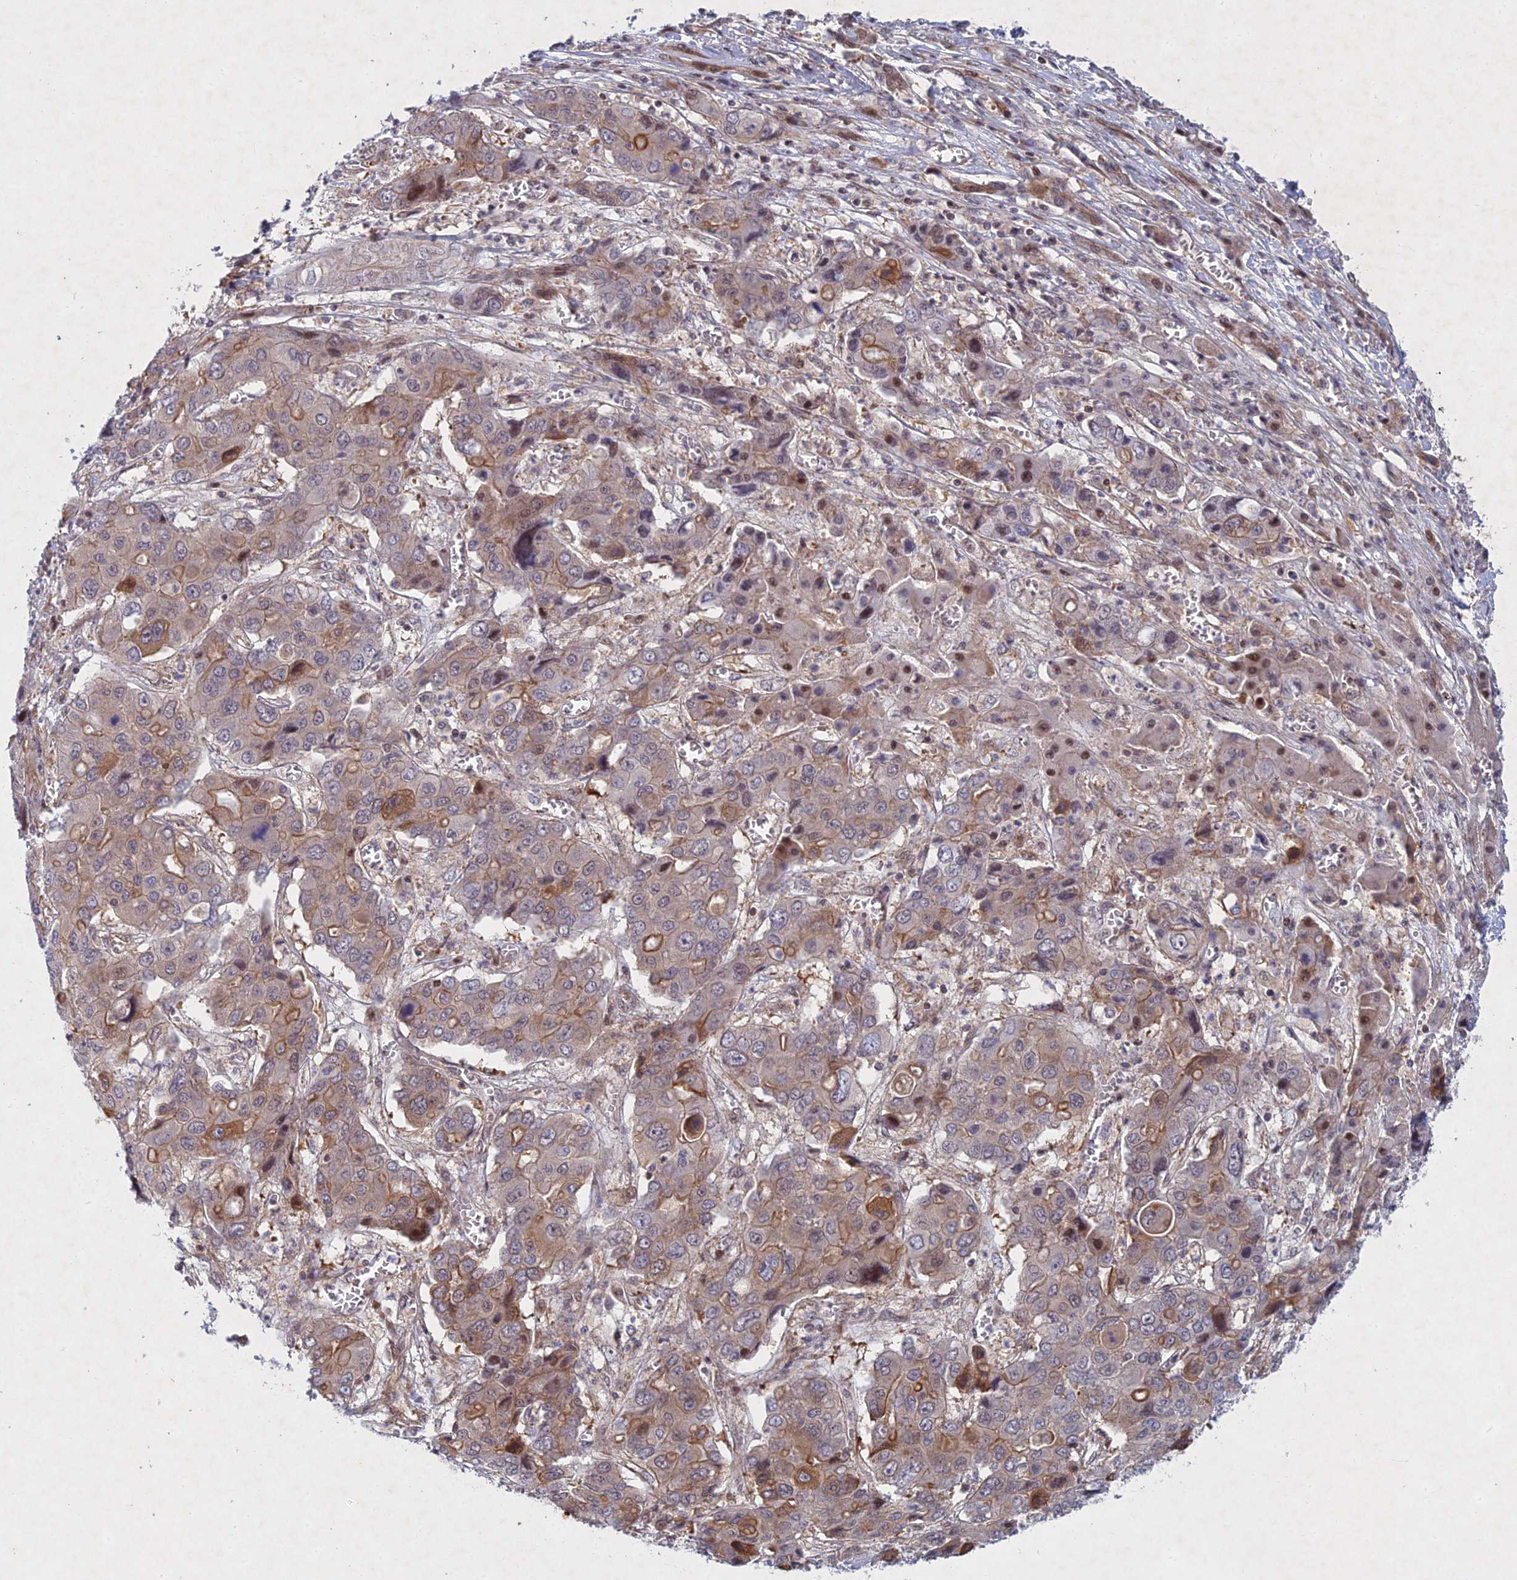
{"staining": {"intensity": "moderate", "quantity": "<25%", "location": "cytoplasmic/membranous"}, "tissue": "liver cancer", "cell_type": "Tumor cells", "image_type": "cancer", "snomed": [{"axis": "morphology", "description": "Cholangiocarcinoma"}, {"axis": "topography", "description": "Liver"}], "caption": "Brown immunohistochemical staining in liver cholangiocarcinoma exhibits moderate cytoplasmic/membranous positivity in about <25% of tumor cells. The protein of interest is stained brown, and the nuclei are stained in blue (DAB IHC with brightfield microscopy, high magnification).", "gene": "PTHLH", "patient": {"sex": "male", "age": 67}}